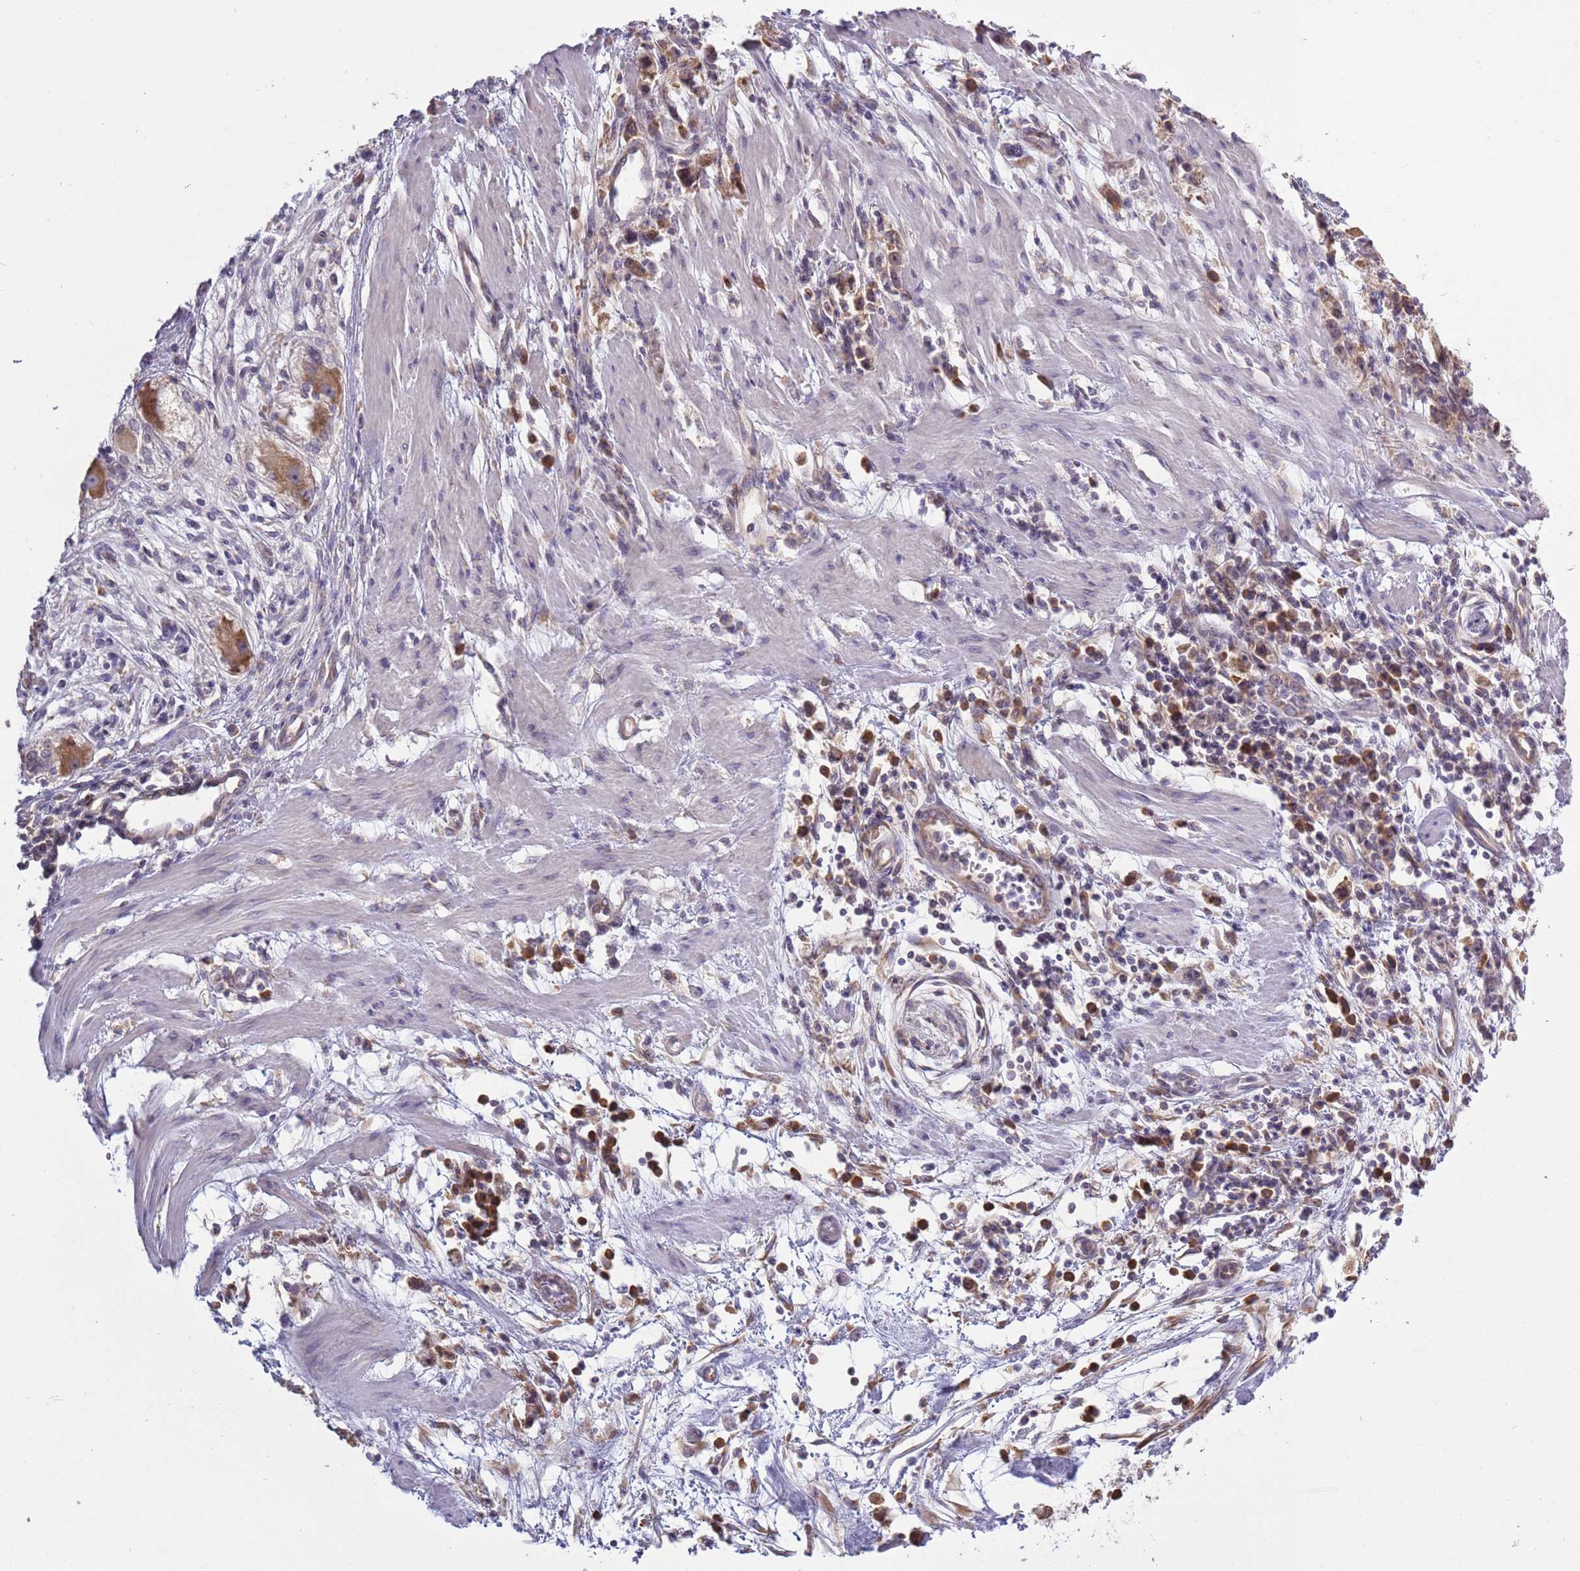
{"staining": {"intensity": "moderate", "quantity": ">75%", "location": "cytoplasmic/membranous"}, "tissue": "stomach cancer", "cell_type": "Tumor cells", "image_type": "cancer", "snomed": [{"axis": "morphology", "description": "Adenocarcinoma, NOS"}, {"axis": "topography", "description": "Stomach"}], "caption": "This is a histology image of immunohistochemistry staining of stomach adenocarcinoma, which shows moderate expression in the cytoplasmic/membranous of tumor cells.", "gene": "RPL17-C18orf32", "patient": {"sex": "female", "age": 59}}